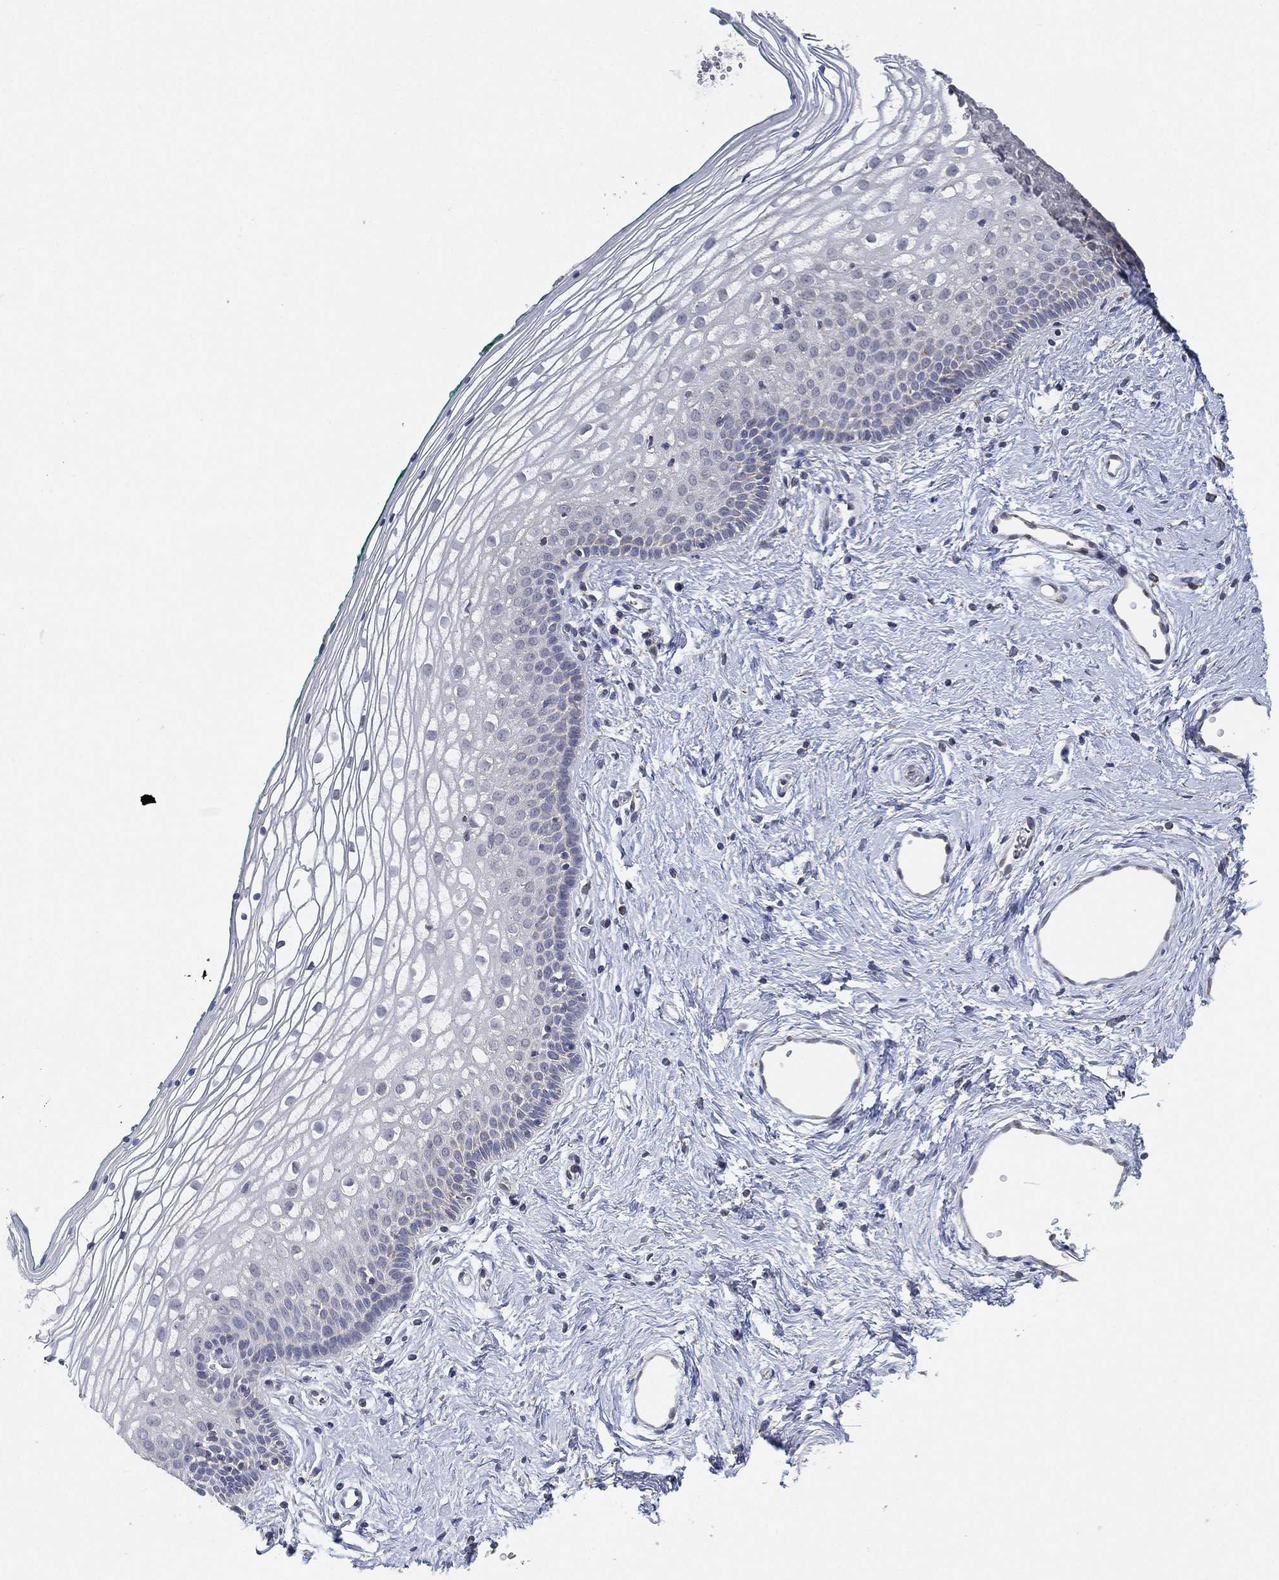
{"staining": {"intensity": "negative", "quantity": "none", "location": "none"}, "tissue": "vagina", "cell_type": "Squamous epithelial cells", "image_type": "normal", "snomed": [{"axis": "morphology", "description": "Normal tissue, NOS"}, {"axis": "topography", "description": "Vagina"}], "caption": "Squamous epithelial cells are negative for brown protein staining in unremarkable vagina.", "gene": "INA", "patient": {"sex": "female", "age": 36}}